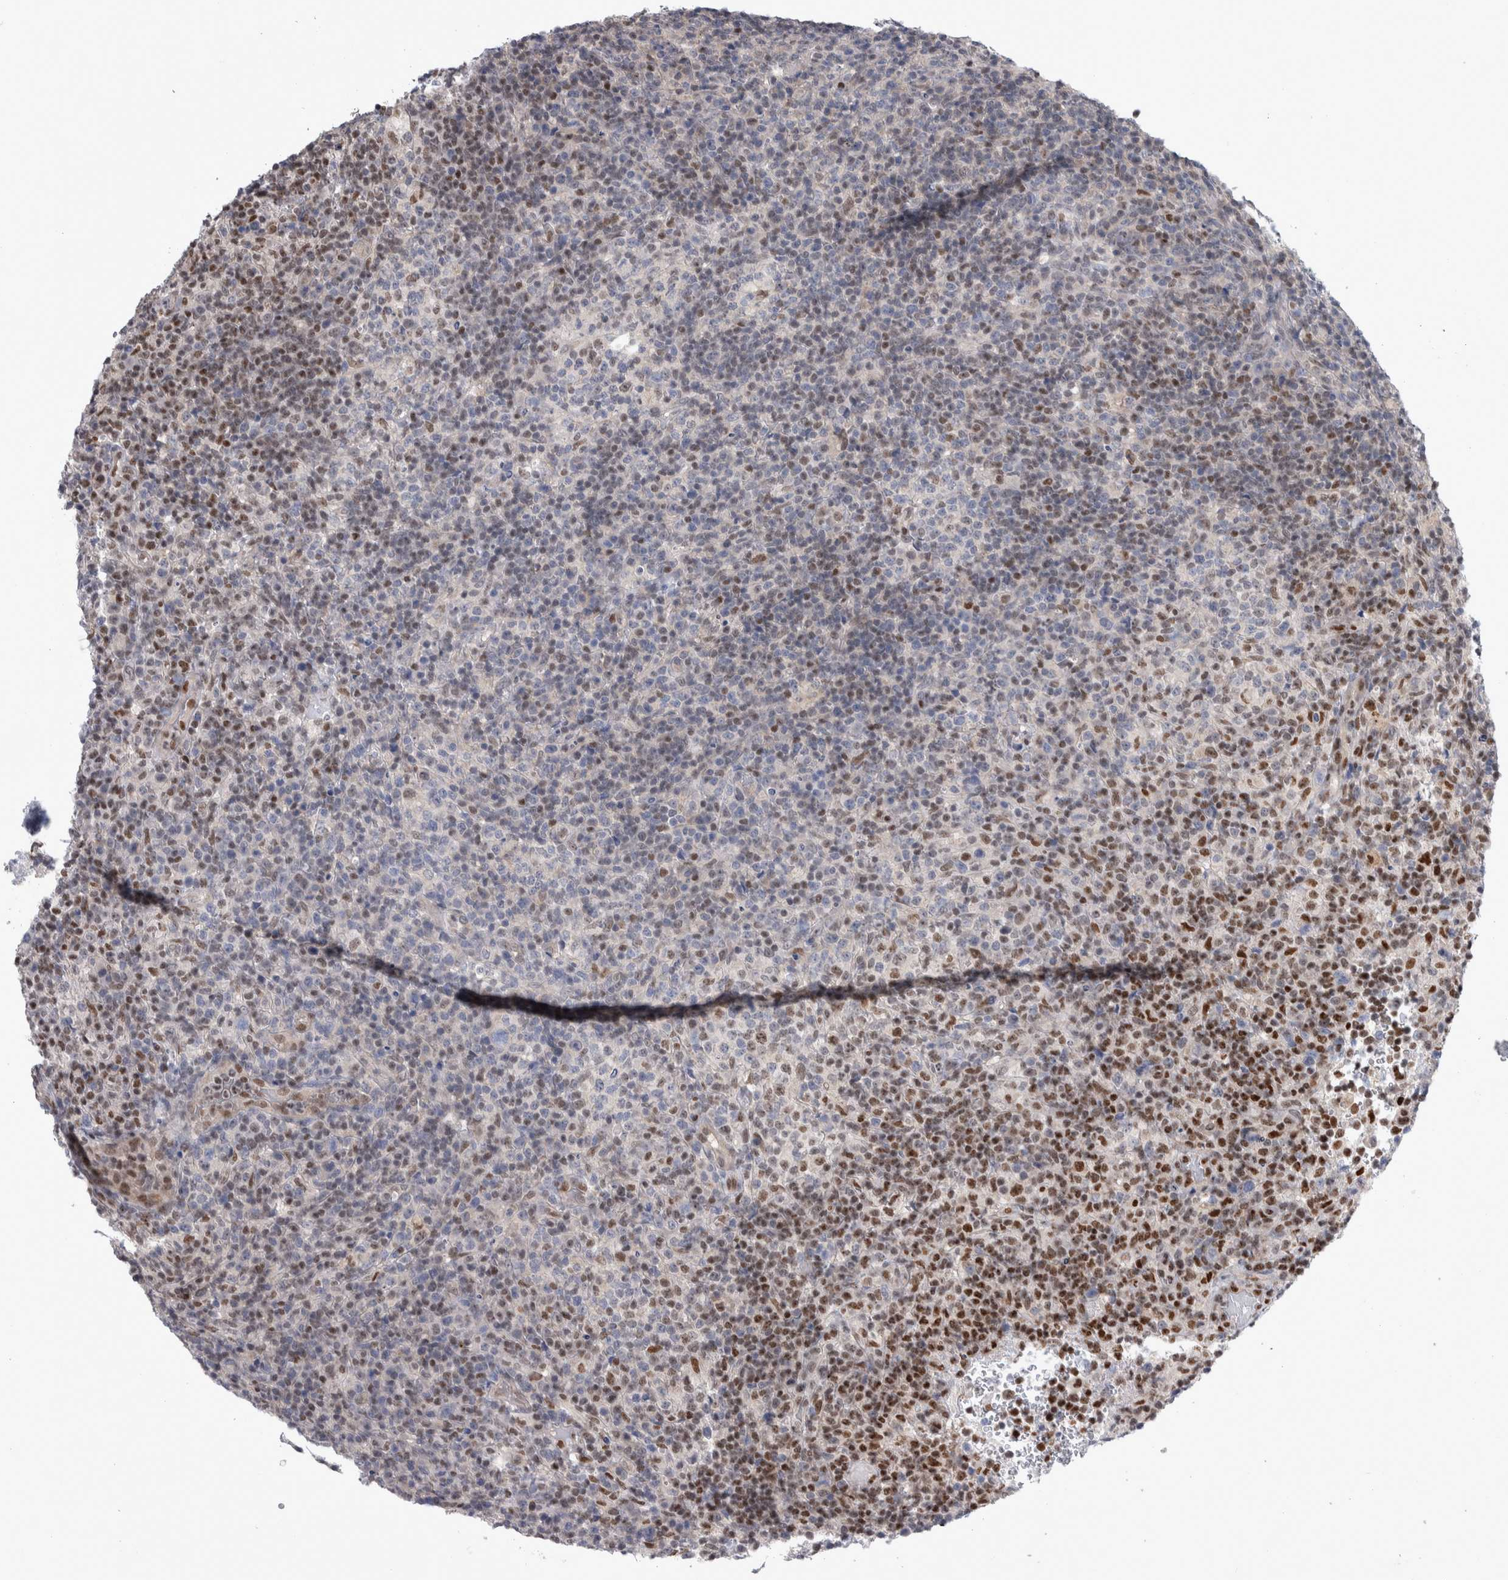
{"staining": {"intensity": "strong", "quantity": "25%-75%", "location": "nuclear"}, "tissue": "lymphoma", "cell_type": "Tumor cells", "image_type": "cancer", "snomed": [{"axis": "morphology", "description": "Malignant lymphoma, non-Hodgkin's type, High grade"}, {"axis": "topography", "description": "Lymph node"}], "caption": "Lymphoma stained for a protein reveals strong nuclear positivity in tumor cells.", "gene": "TAX1BP1", "patient": {"sex": "female", "age": 76}}